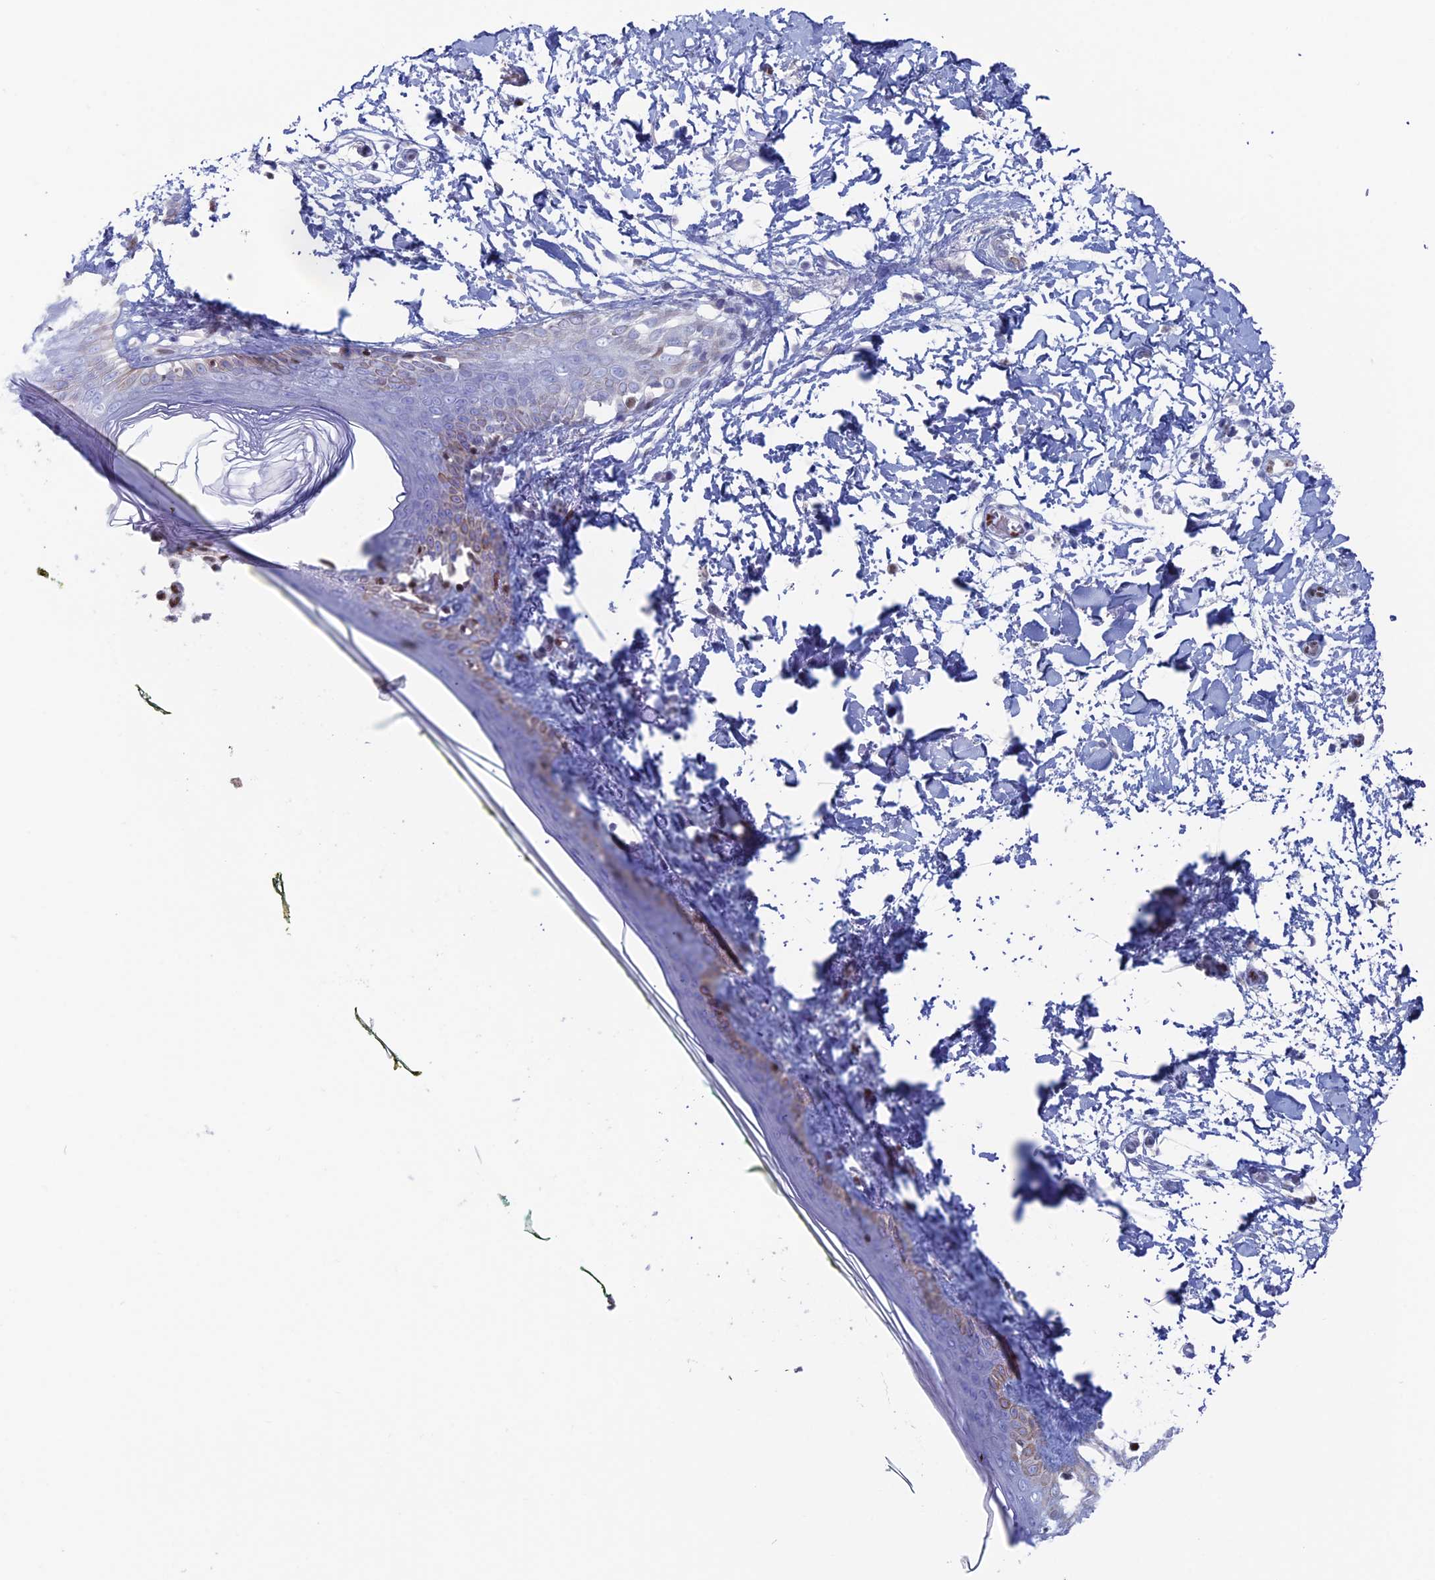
{"staining": {"intensity": "negative", "quantity": "none", "location": "none"}, "tissue": "skin", "cell_type": "Fibroblasts", "image_type": "normal", "snomed": [{"axis": "morphology", "description": "Normal tissue, NOS"}, {"axis": "topography", "description": "Skin"}], "caption": "Human skin stained for a protein using immunohistochemistry (IHC) displays no expression in fibroblasts.", "gene": "NOL4L", "patient": {"sex": "female", "age": 34}}